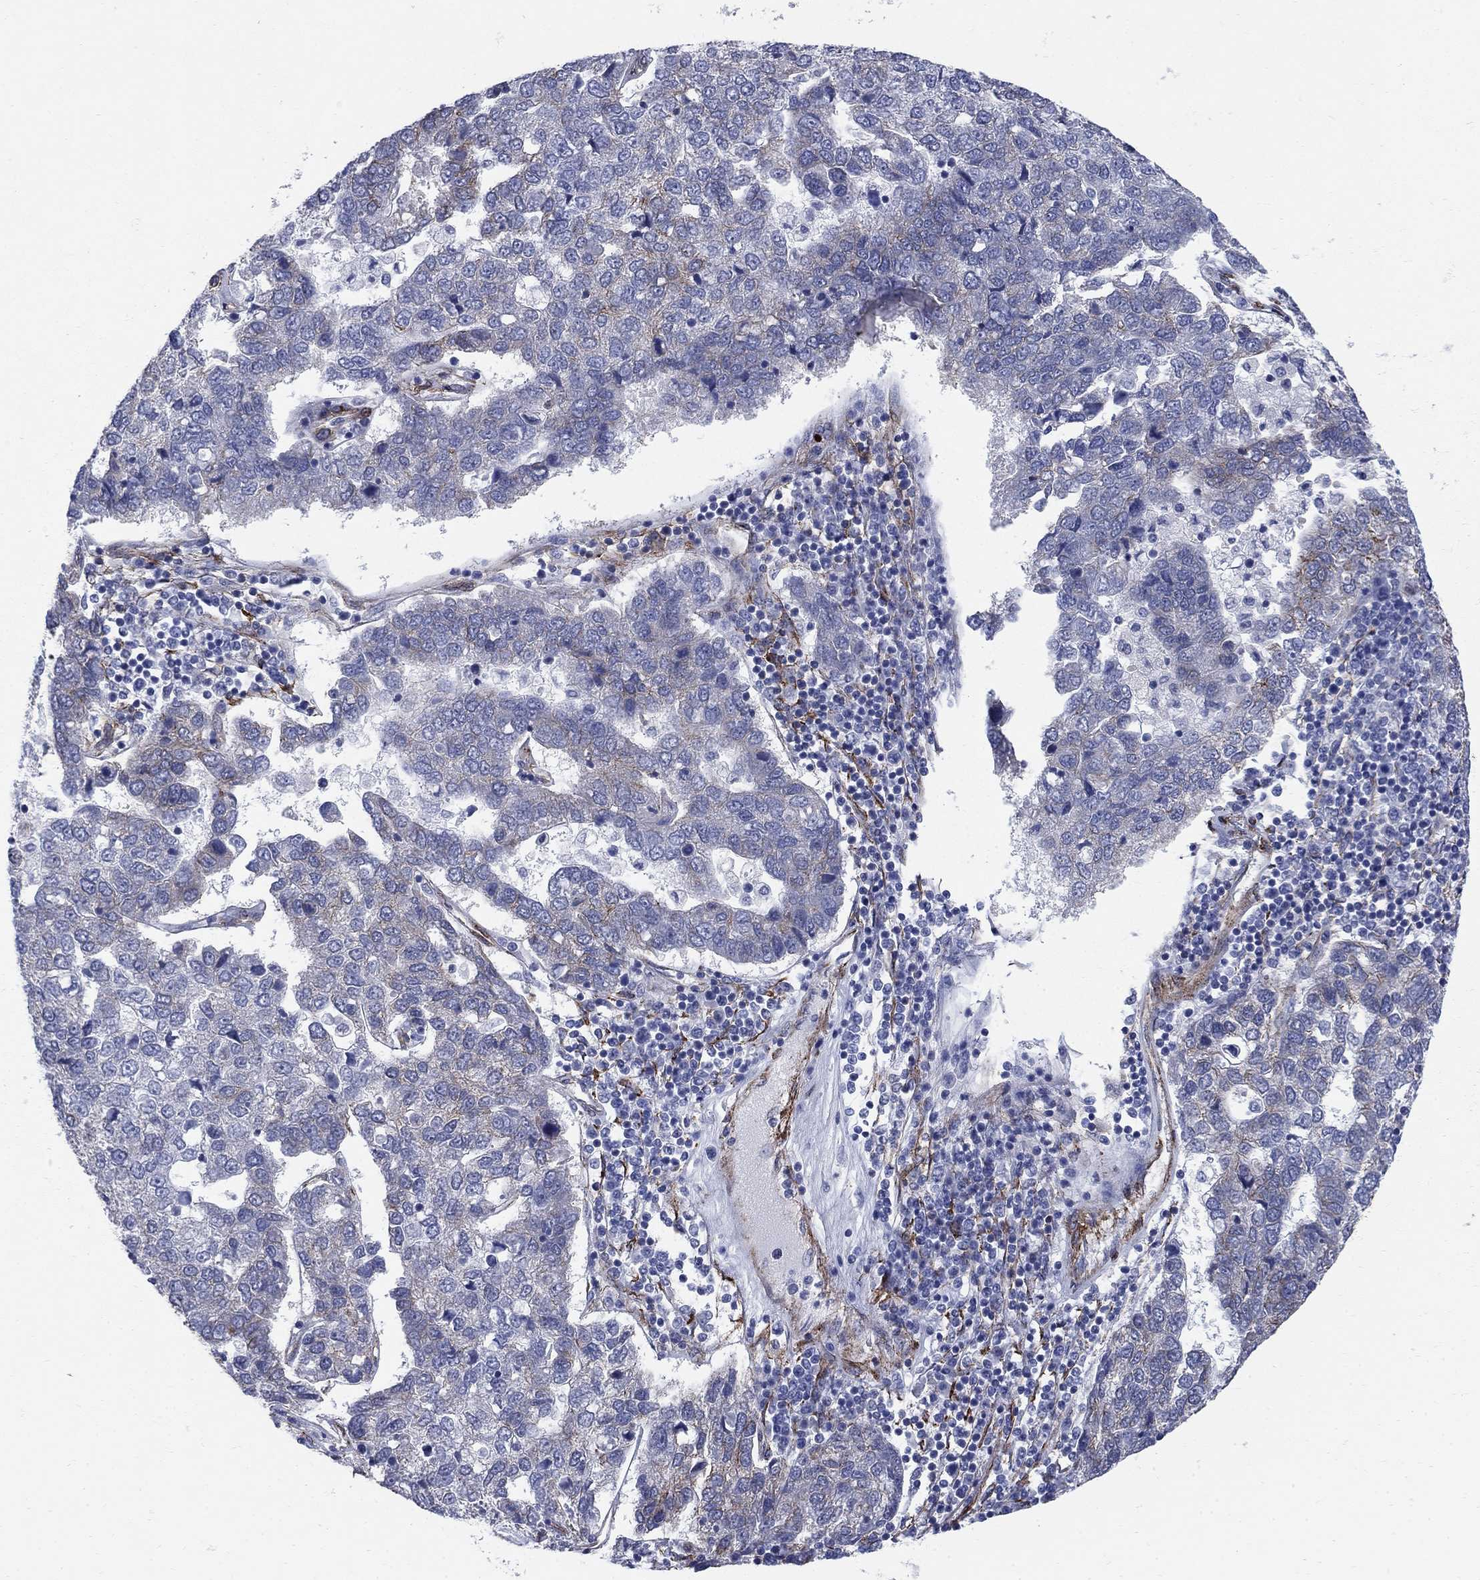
{"staining": {"intensity": "negative", "quantity": "none", "location": "none"}, "tissue": "pancreatic cancer", "cell_type": "Tumor cells", "image_type": "cancer", "snomed": [{"axis": "morphology", "description": "Adenocarcinoma, NOS"}, {"axis": "topography", "description": "Pancreas"}], "caption": "Adenocarcinoma (pancreatic) was stained to show a protein in brown. There is no significant staining in tumor cells.", "gene": "SEPTIN8", "patient": {"sex": "female", "age": 61}}